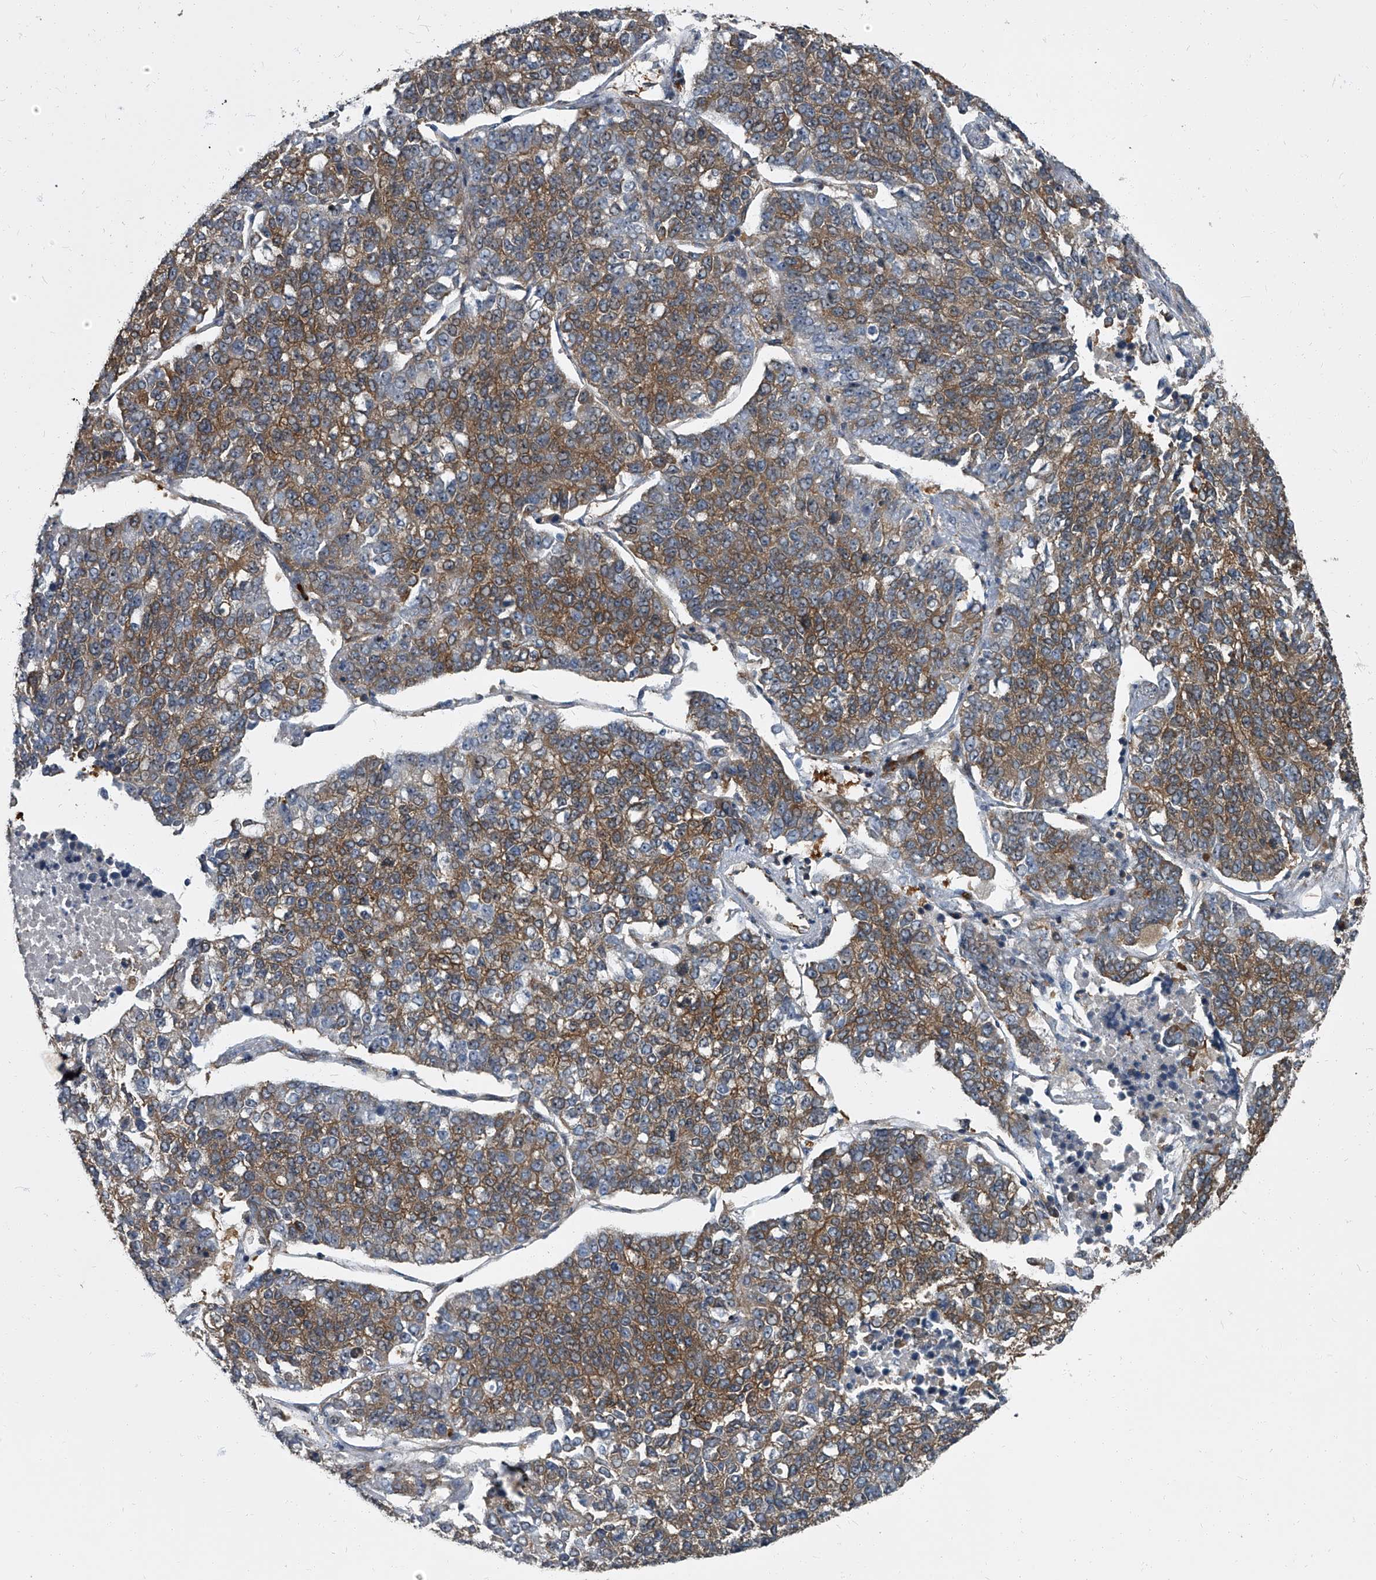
{"staining": {"intensity": "moderate", "quantity": ">75%", "location": "cytoplasmic/membranous"}, "tissue": "lung cancer", "cell_type": "Tumor cells", "image_type": "cancer", "snomed": [{"axis": "morphology", "description": "Adenocarcinoma, NOS"}, {"axis": "topography", "description": "Lung"}], "caption": "Immunohistochemistry micrograph of neoplastic tissue: human adenocarcinoma (lung) stained using immunohistochemistry (IHC) exhibits medium levels of moderate protein expression localized specifically in the cytoplasmic/membranous of tumor cells, appearing as a cytoplasmic/membranous brown color.", "gene": "CDV3", "patient": {"sex": "male", "age": 49}}